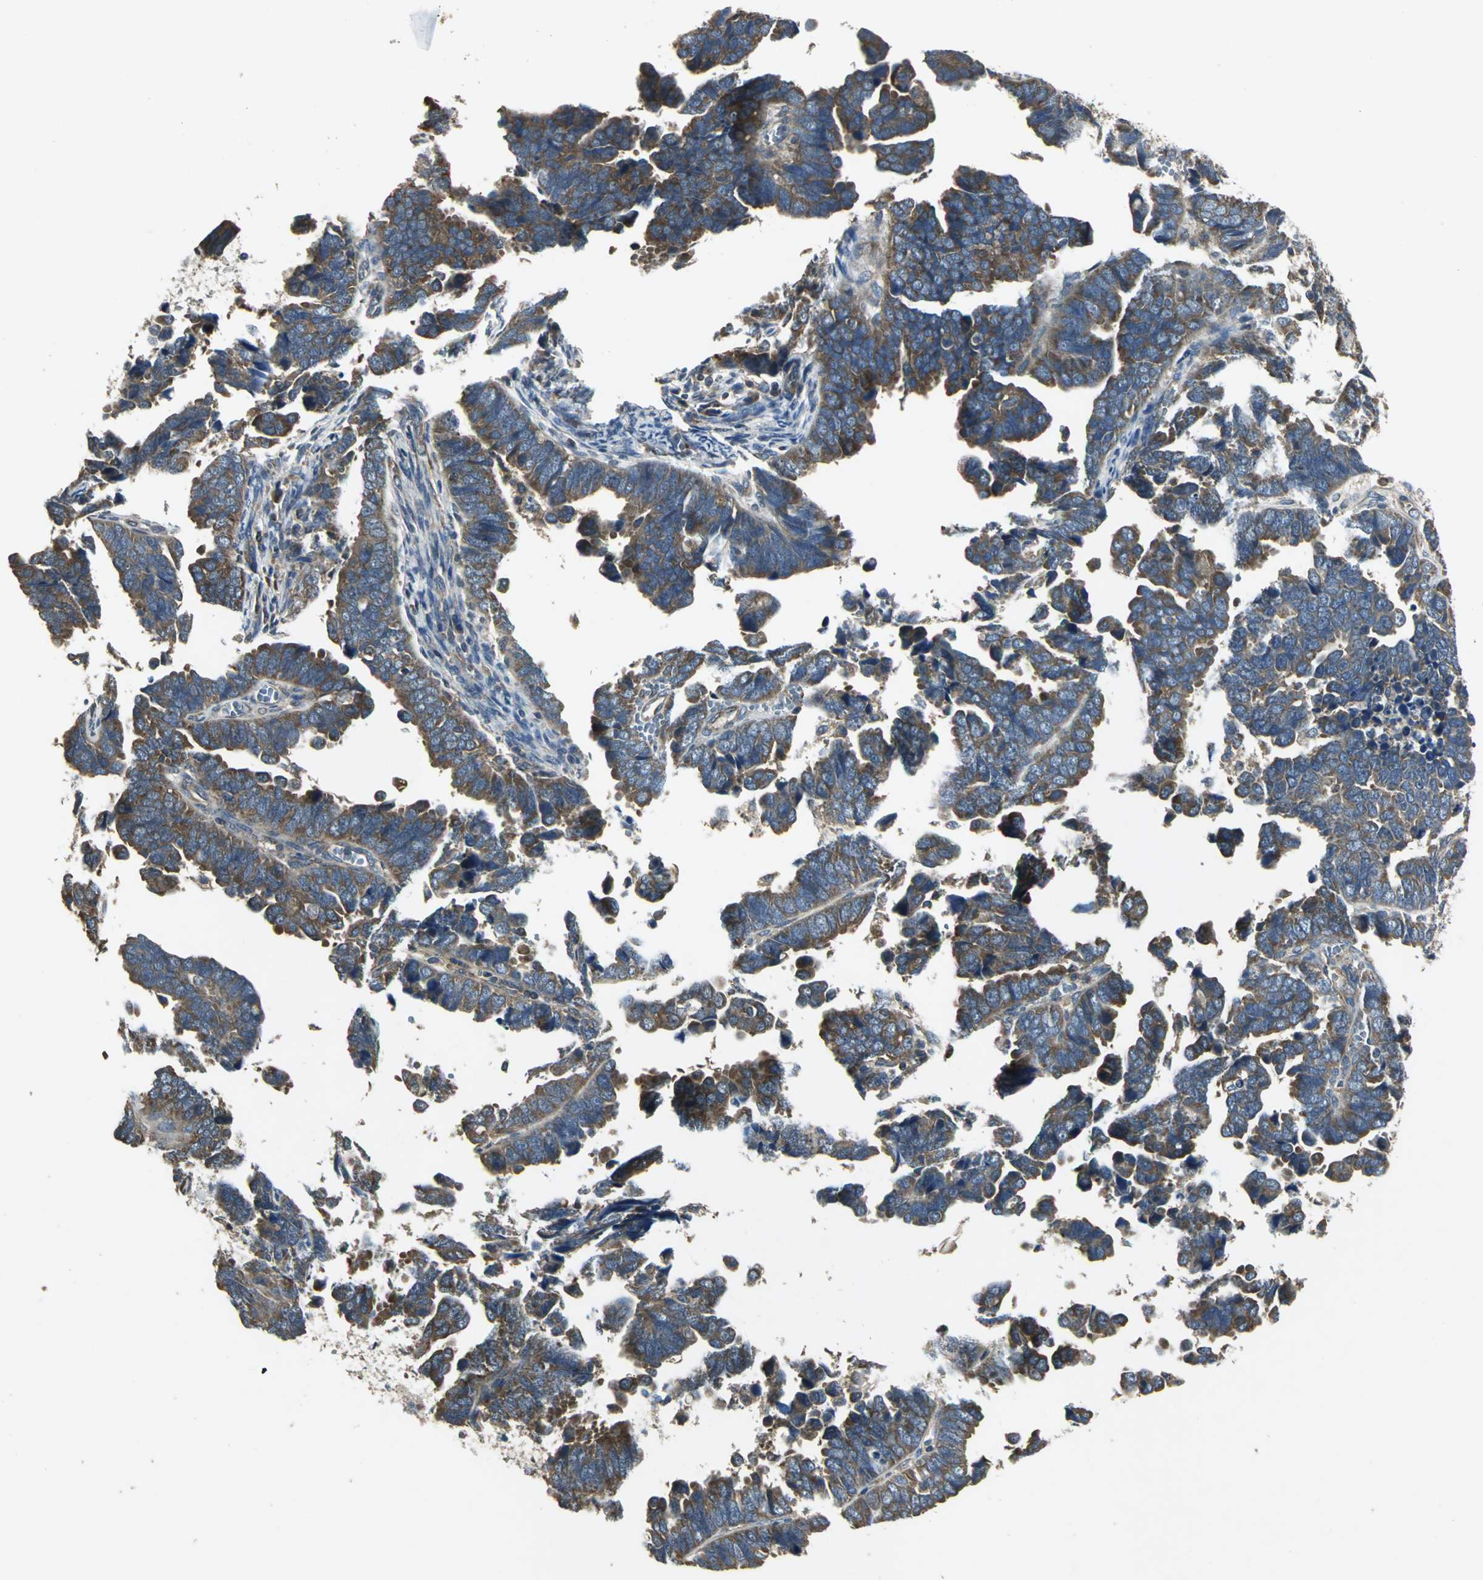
{"staining": {"intensity": "moderate", "quantity": ">75%", "location": "cytoplasmic/membranous"}, "tissue": "endometrial cancer", "cell_type": "Tumor cells", "image_type": "cancer", "snomed": [{"axis": "morphology", "description": "Adenocarcinoma, NOS"}, {"axis": "topography", "description": "Endometrium"}], "caption": "A brown stain shows moderate cytoplasmic/membranous expression of a protein in adenocarcinoma (endometrial) tumor cells.", "gene": "IRF3", "patient": {"sex": "female", "age": 75}}